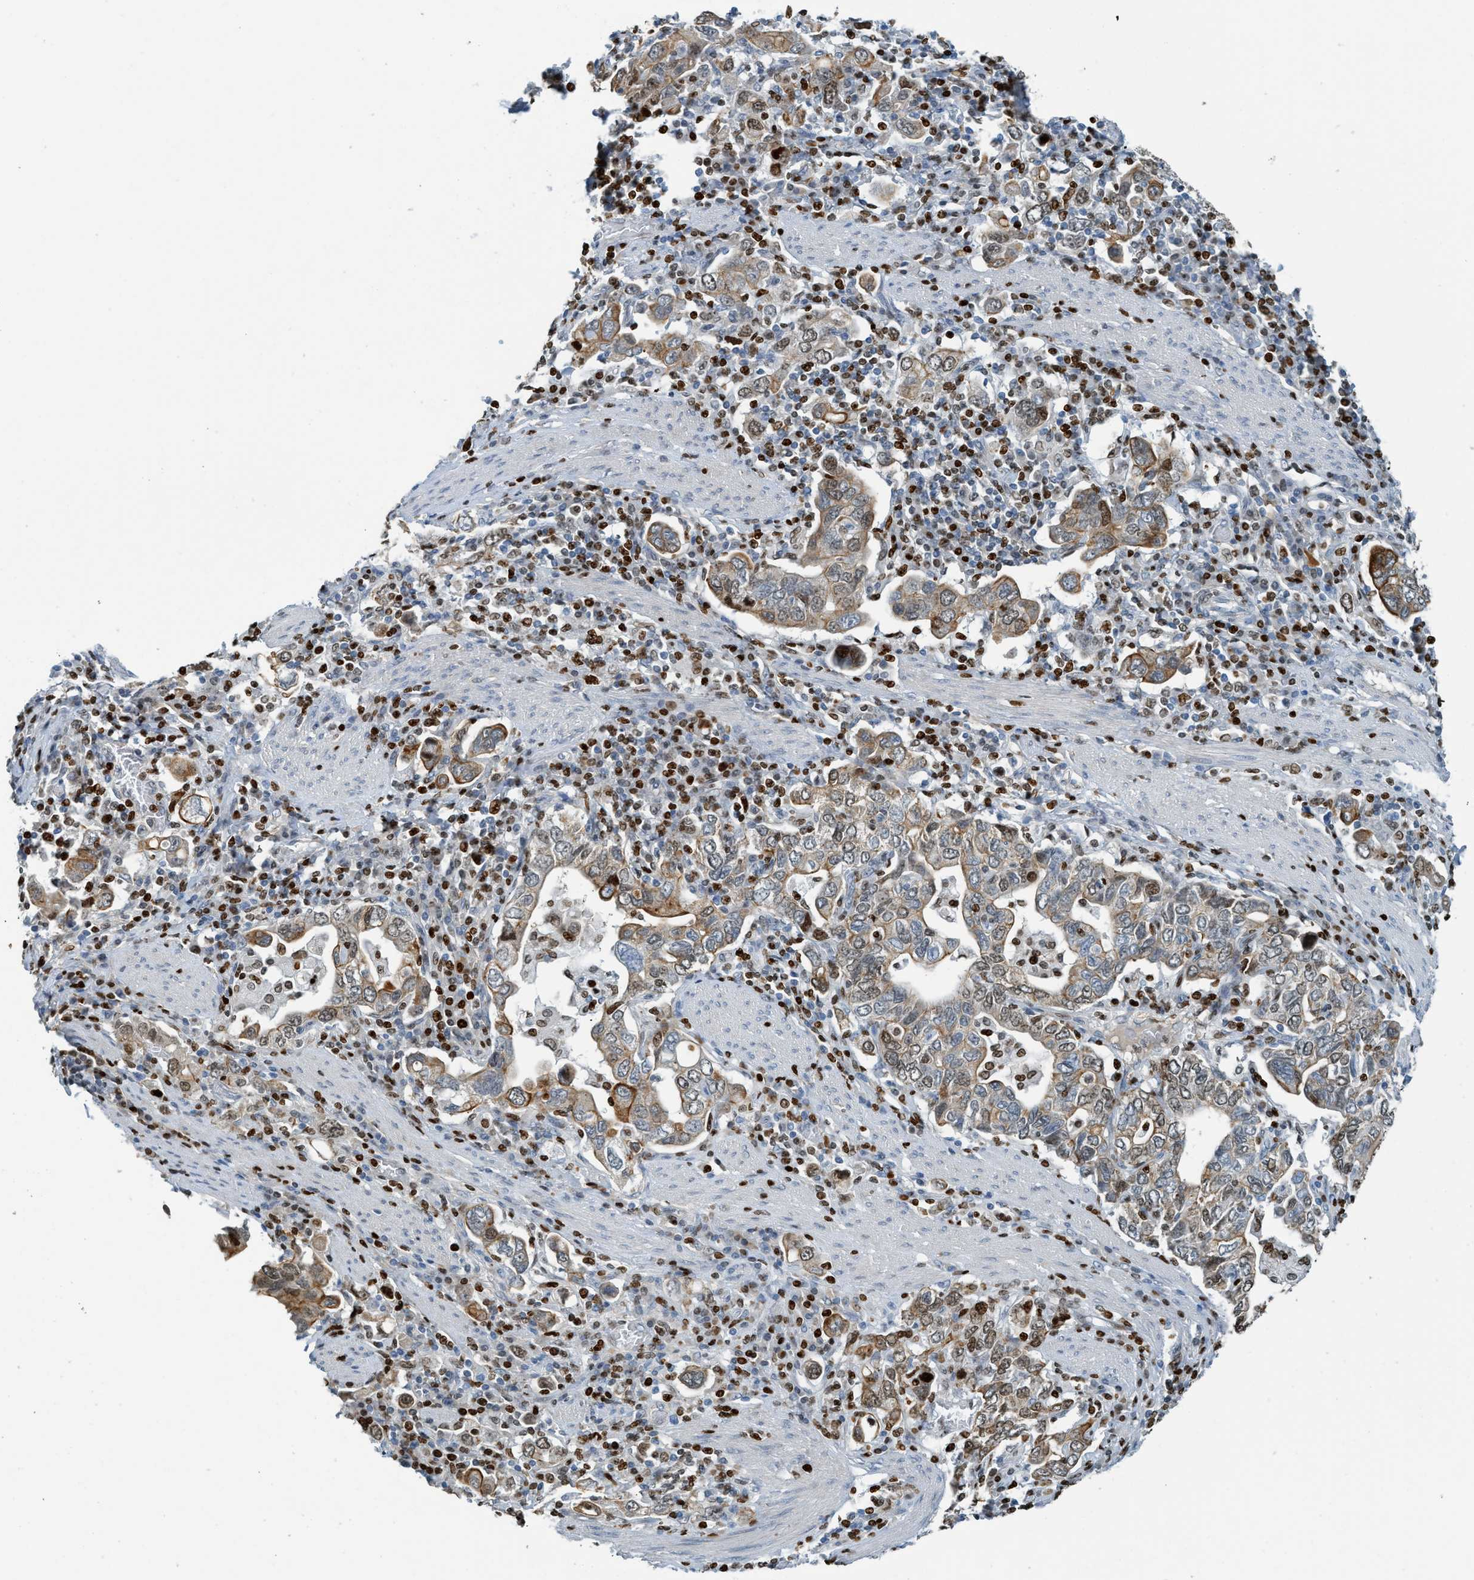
{"staining": {"intensity": "moderate", "quantity": ">75%", "location": "cytoplasmic/membranous"}, "tissue": "stomach cancer", "cell_type": "Tumor cells", "image_type": "cancer", "snomed": [{"axis": "morphology", "description": "Adenocarcinoma, NOS"}, {"axis": "topography", "description": "Stomach, upper"}], "caption": "About >75% of tumor cells in stomach cancer show moderate cytoplasmic/membranous protein staining as visualized by brown immunohistochemical staining.", "gene": "SH3D19", "patient": {"sex": "male", "age": 62}}